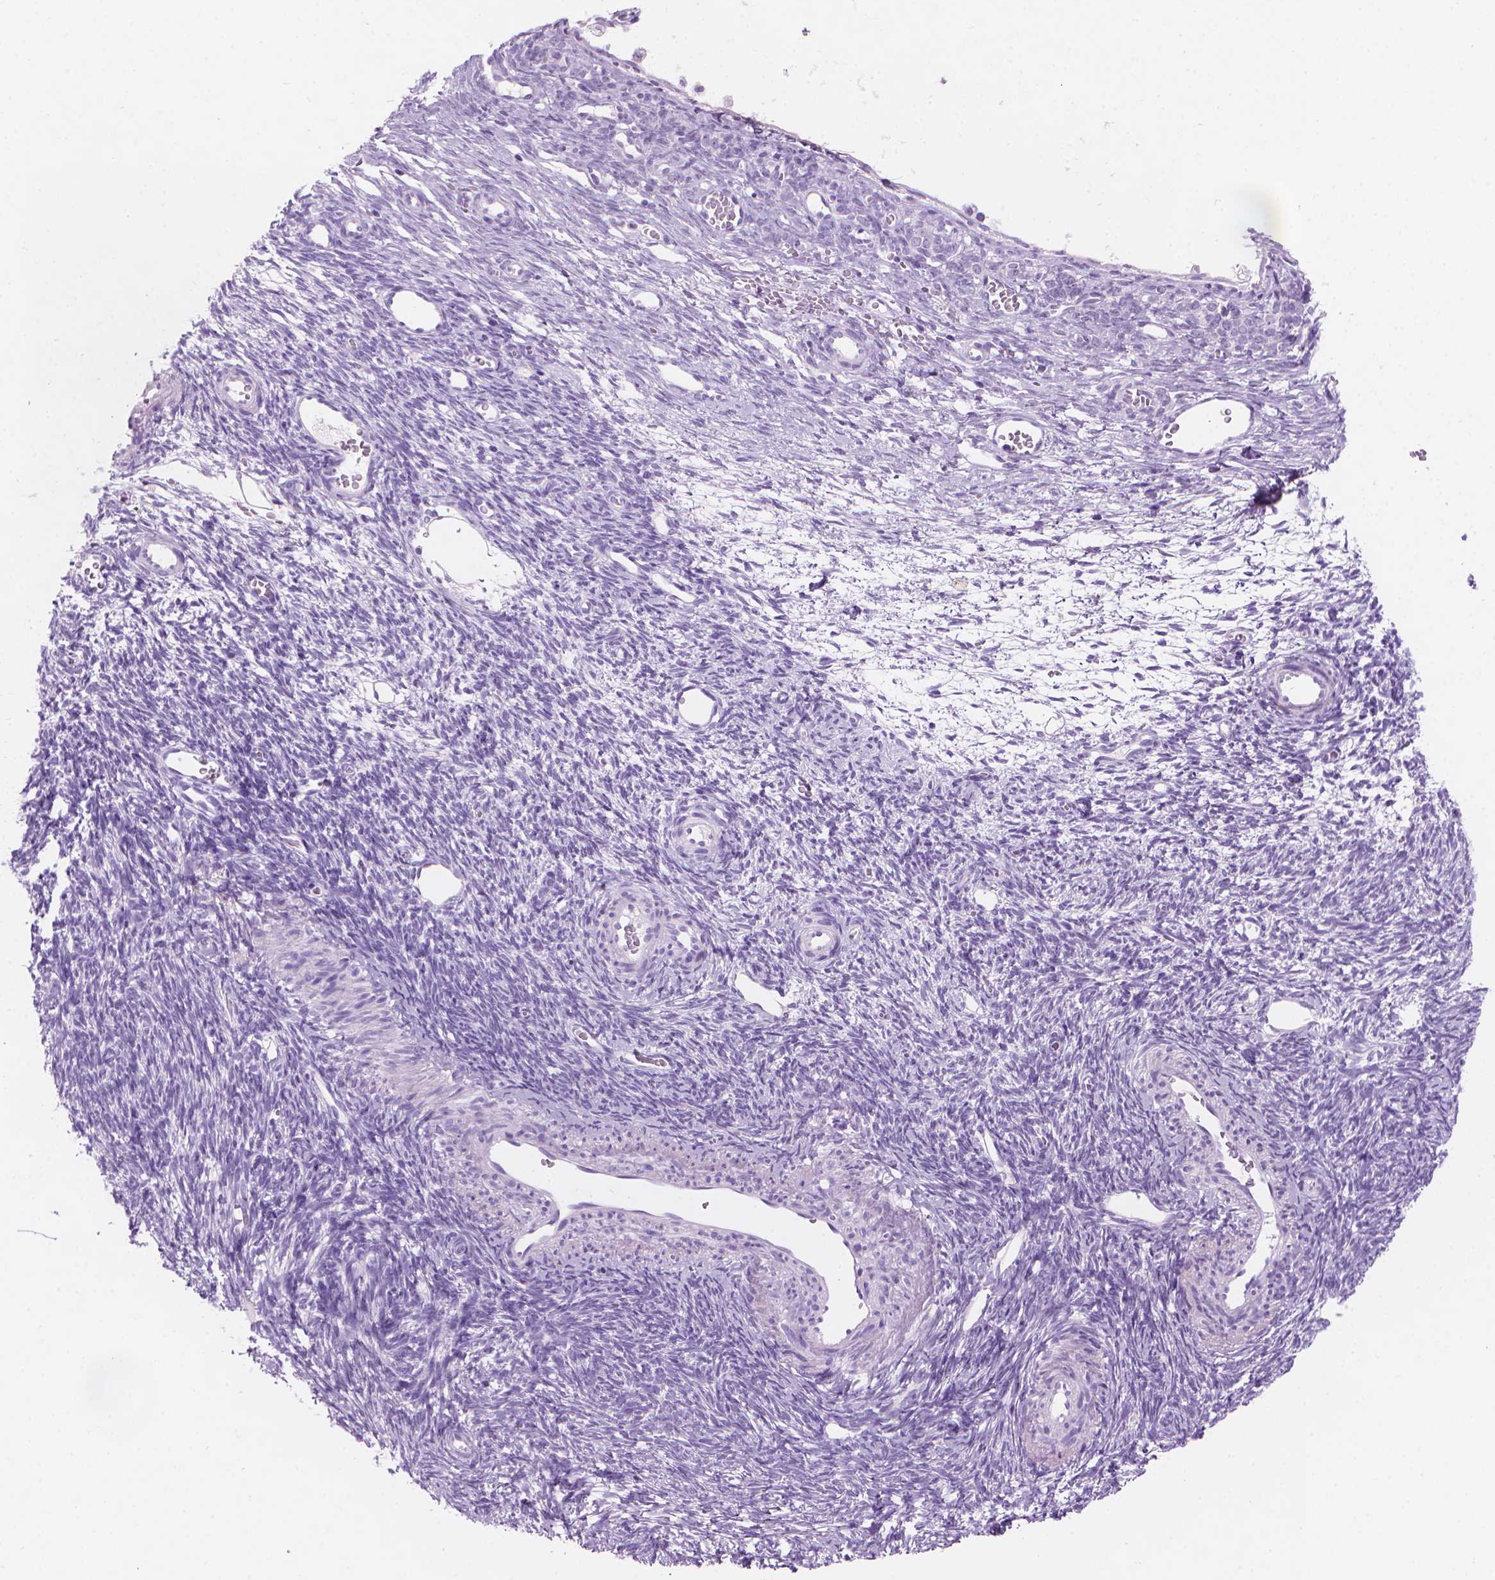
{"staining": {"intensity": "negative", "quantity": "none", "location": "none"}, "tissue": "ovary", "cell_type": "Follicle cells", "image_type": "normal", "snomed": [{"axis": "morphology", "description": "Normal tissue, NOS"}, {"axis": "topography", "description": "Ovary"}], "caption": "Image shows no significant protein positivity in follicle cells of benign ovary.", "gene": "TTC29", "patient": {"sex": "female", "age": 34}}